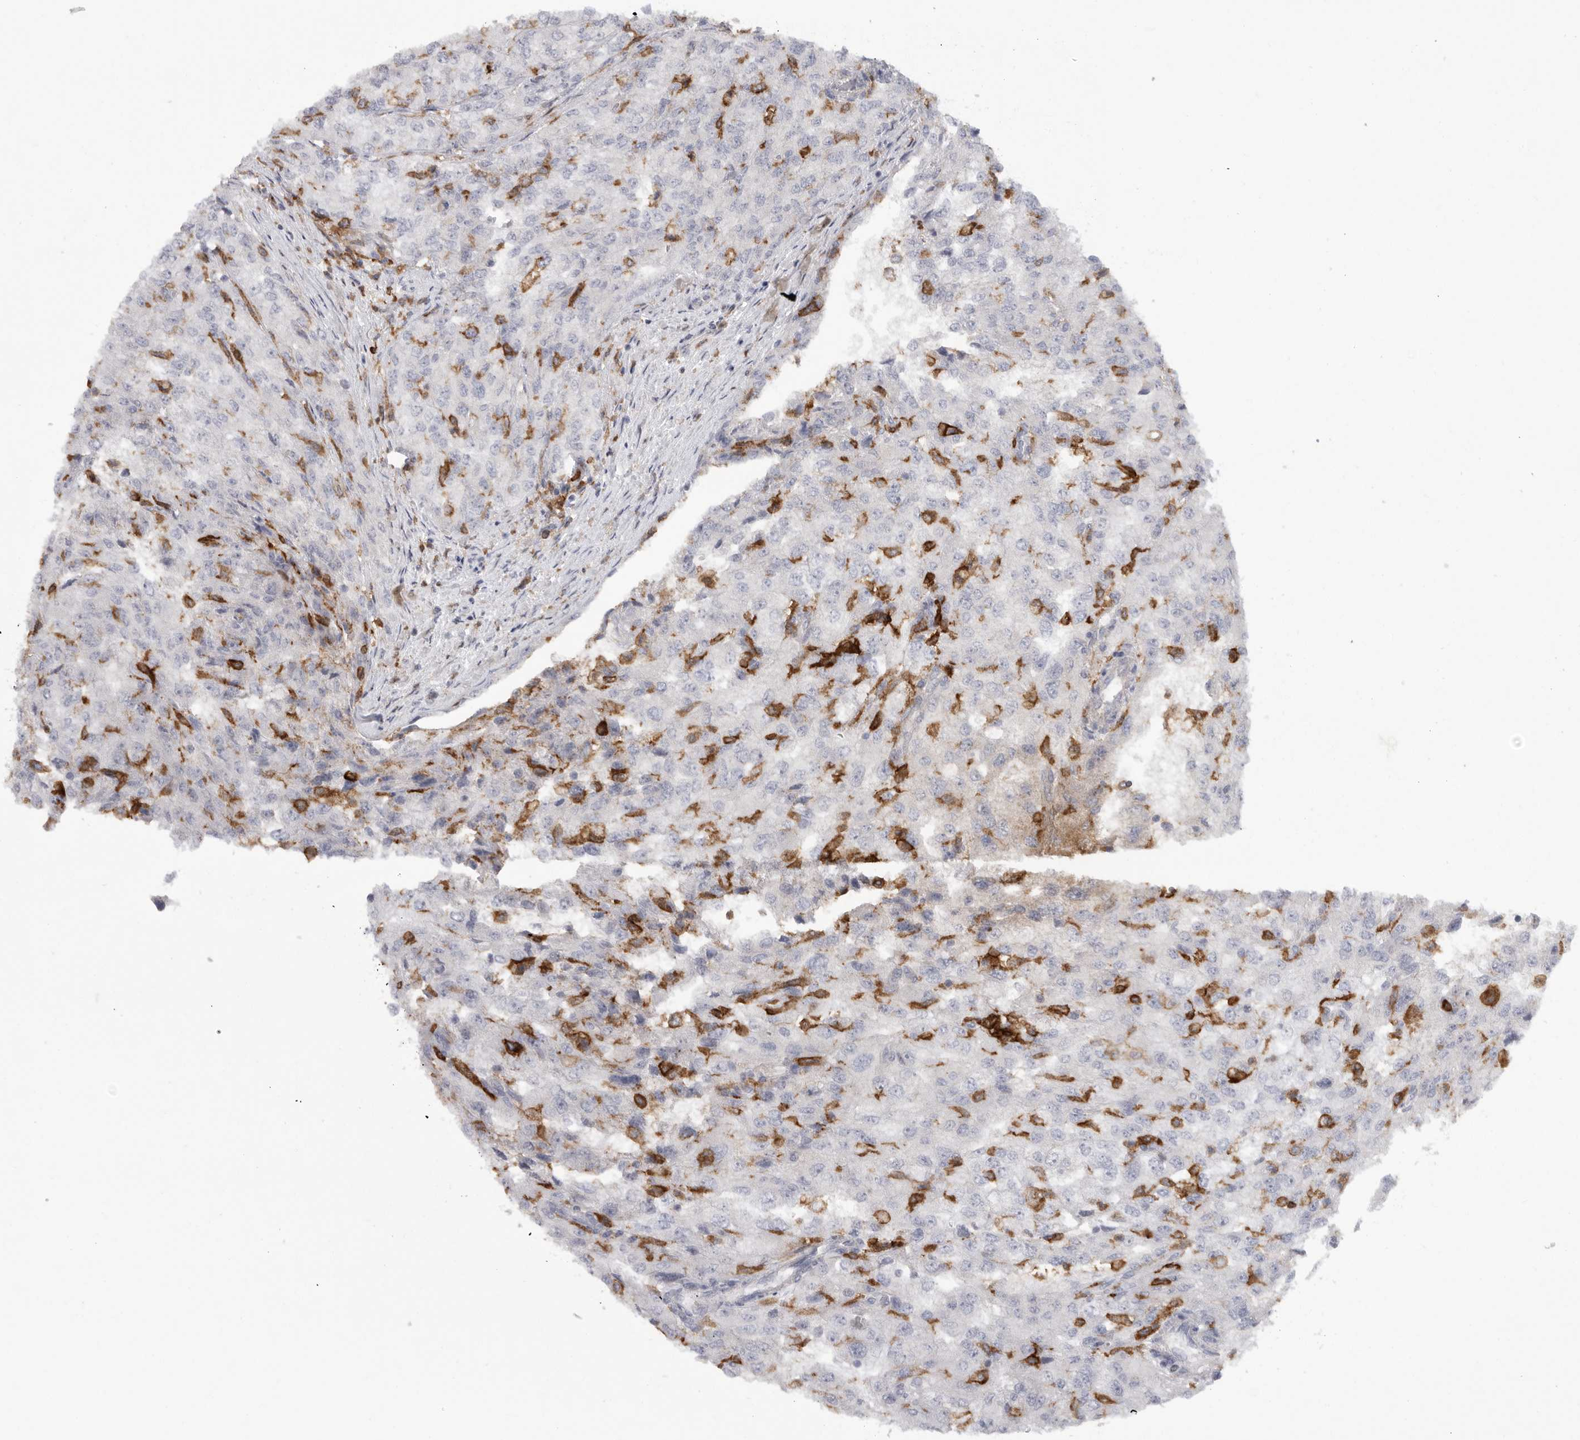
{"staining": {"intensity": "negative", "quantity": "none", "location": "none"}, "tissue": "renal cancer", "cell_type": "Tumor cells", "image_type": "cancer", "snomed": [{"axis": "morphology", "description": "Adenocarcinoma, NOS"}, {"axis": "topography", "description": "Kidney"}], "caption": "This is an IHC micrograph of human adenocarcinoma (renal). There is no expression in tumor cells.", "gene": "SIGLEC10", "patient": {"sex": "female", "age": 54}}